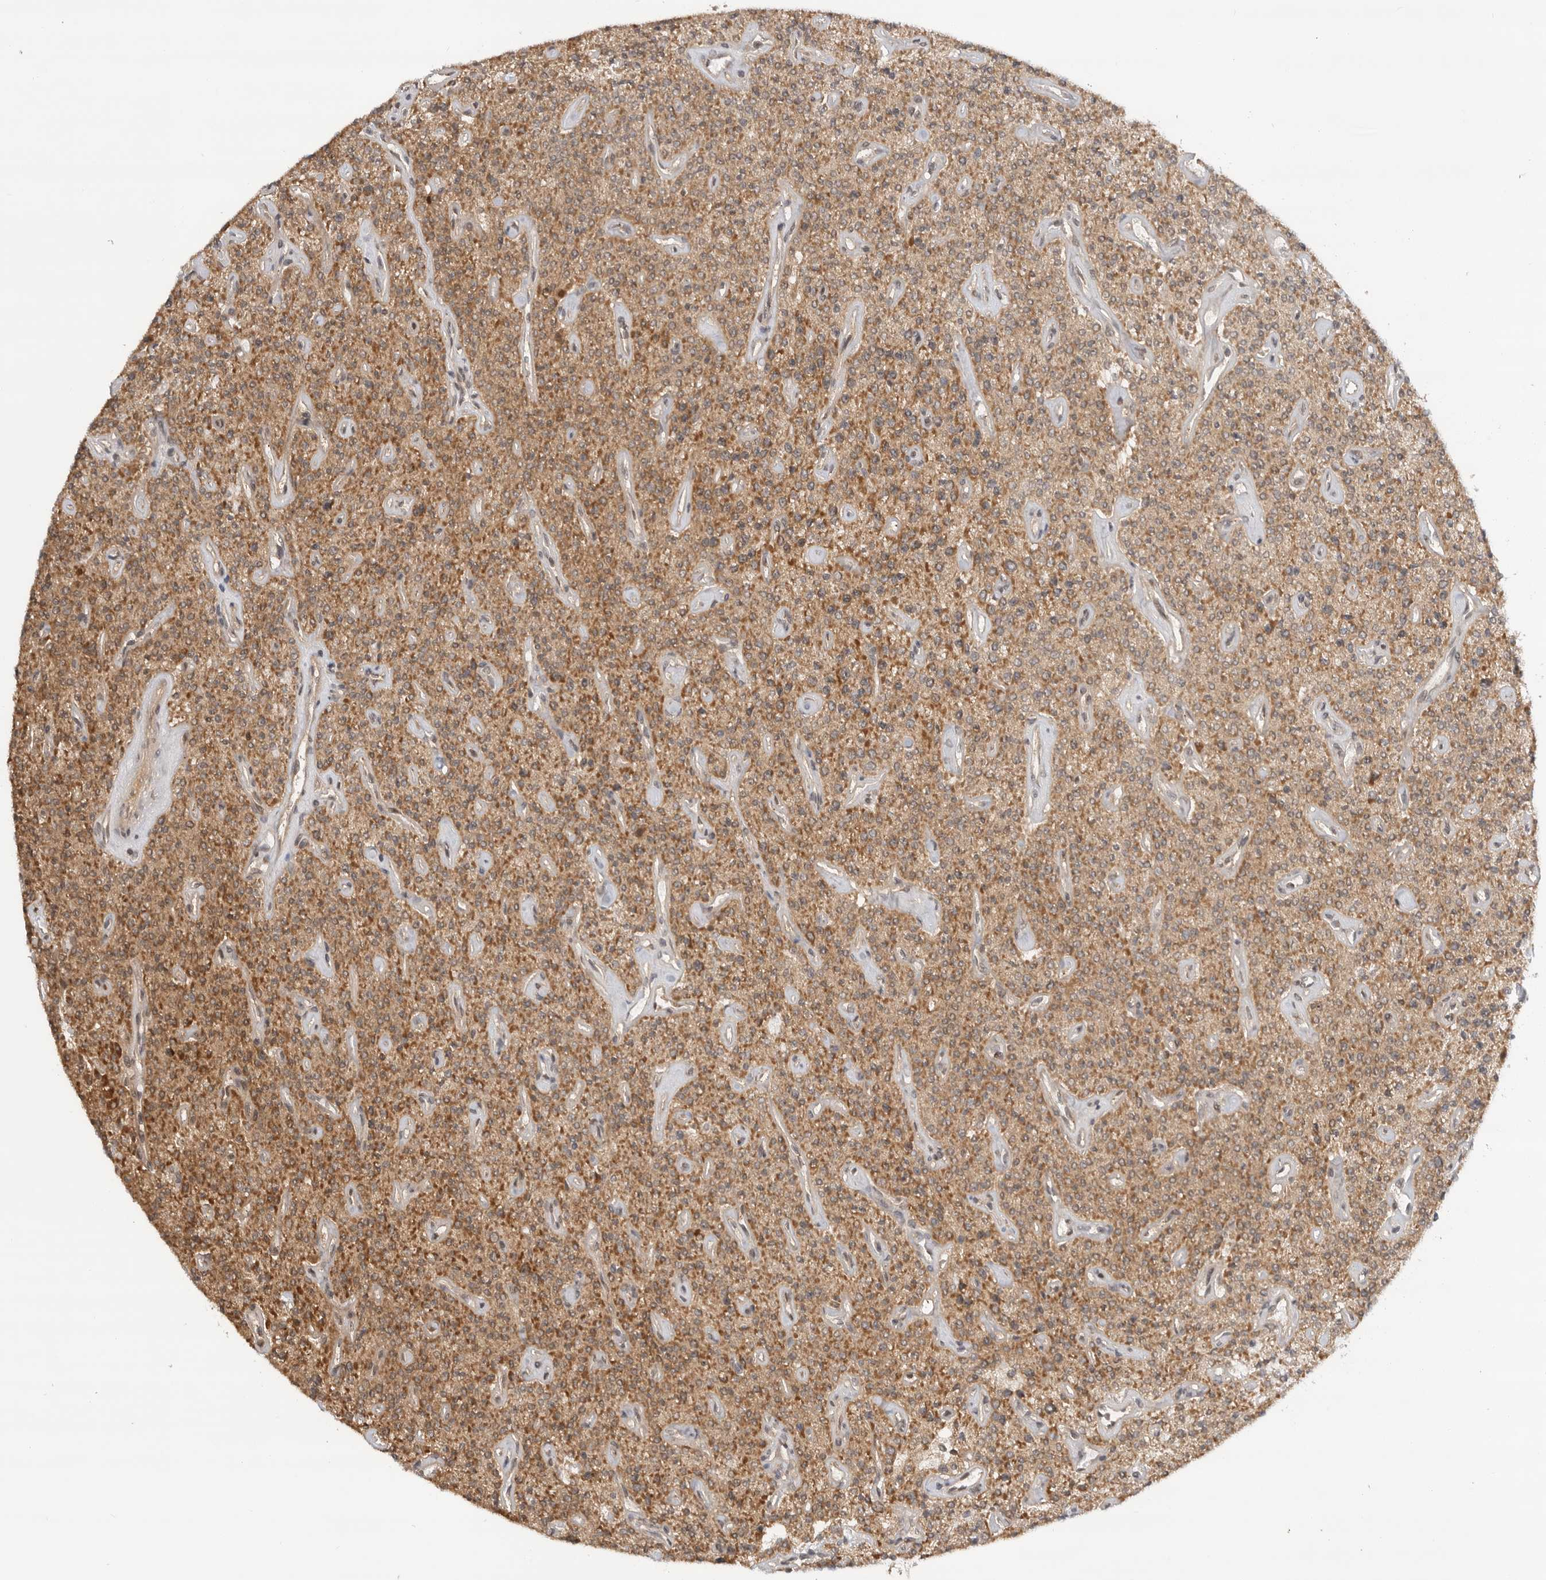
{"staining": {"intensity": "strong", "quantity": ">75%", "location": "cytoplasmic/membranous,nuclear"}, "tissue": "parathyroid gland", "cell_type": "Glandular cells", "image_type": "normal", "snomed": [{"axis": "morphology", "description": "Normal tissue, NOS"}, {"axis": "topography", "description": "Parathyroid gland"}], "caption": "Protein expression analysis of unremarkable parathyroid gland demonstrates strong cytoplasmic/membranous,nuclear expression in approximately >75% of glandular cells. (DAB (3,3'-diaminobenzidine) = brown stain, brightfield microscopy at high magnification).", "gene": "DCAF8", "patient": {"sex": "male", "age": 46}}